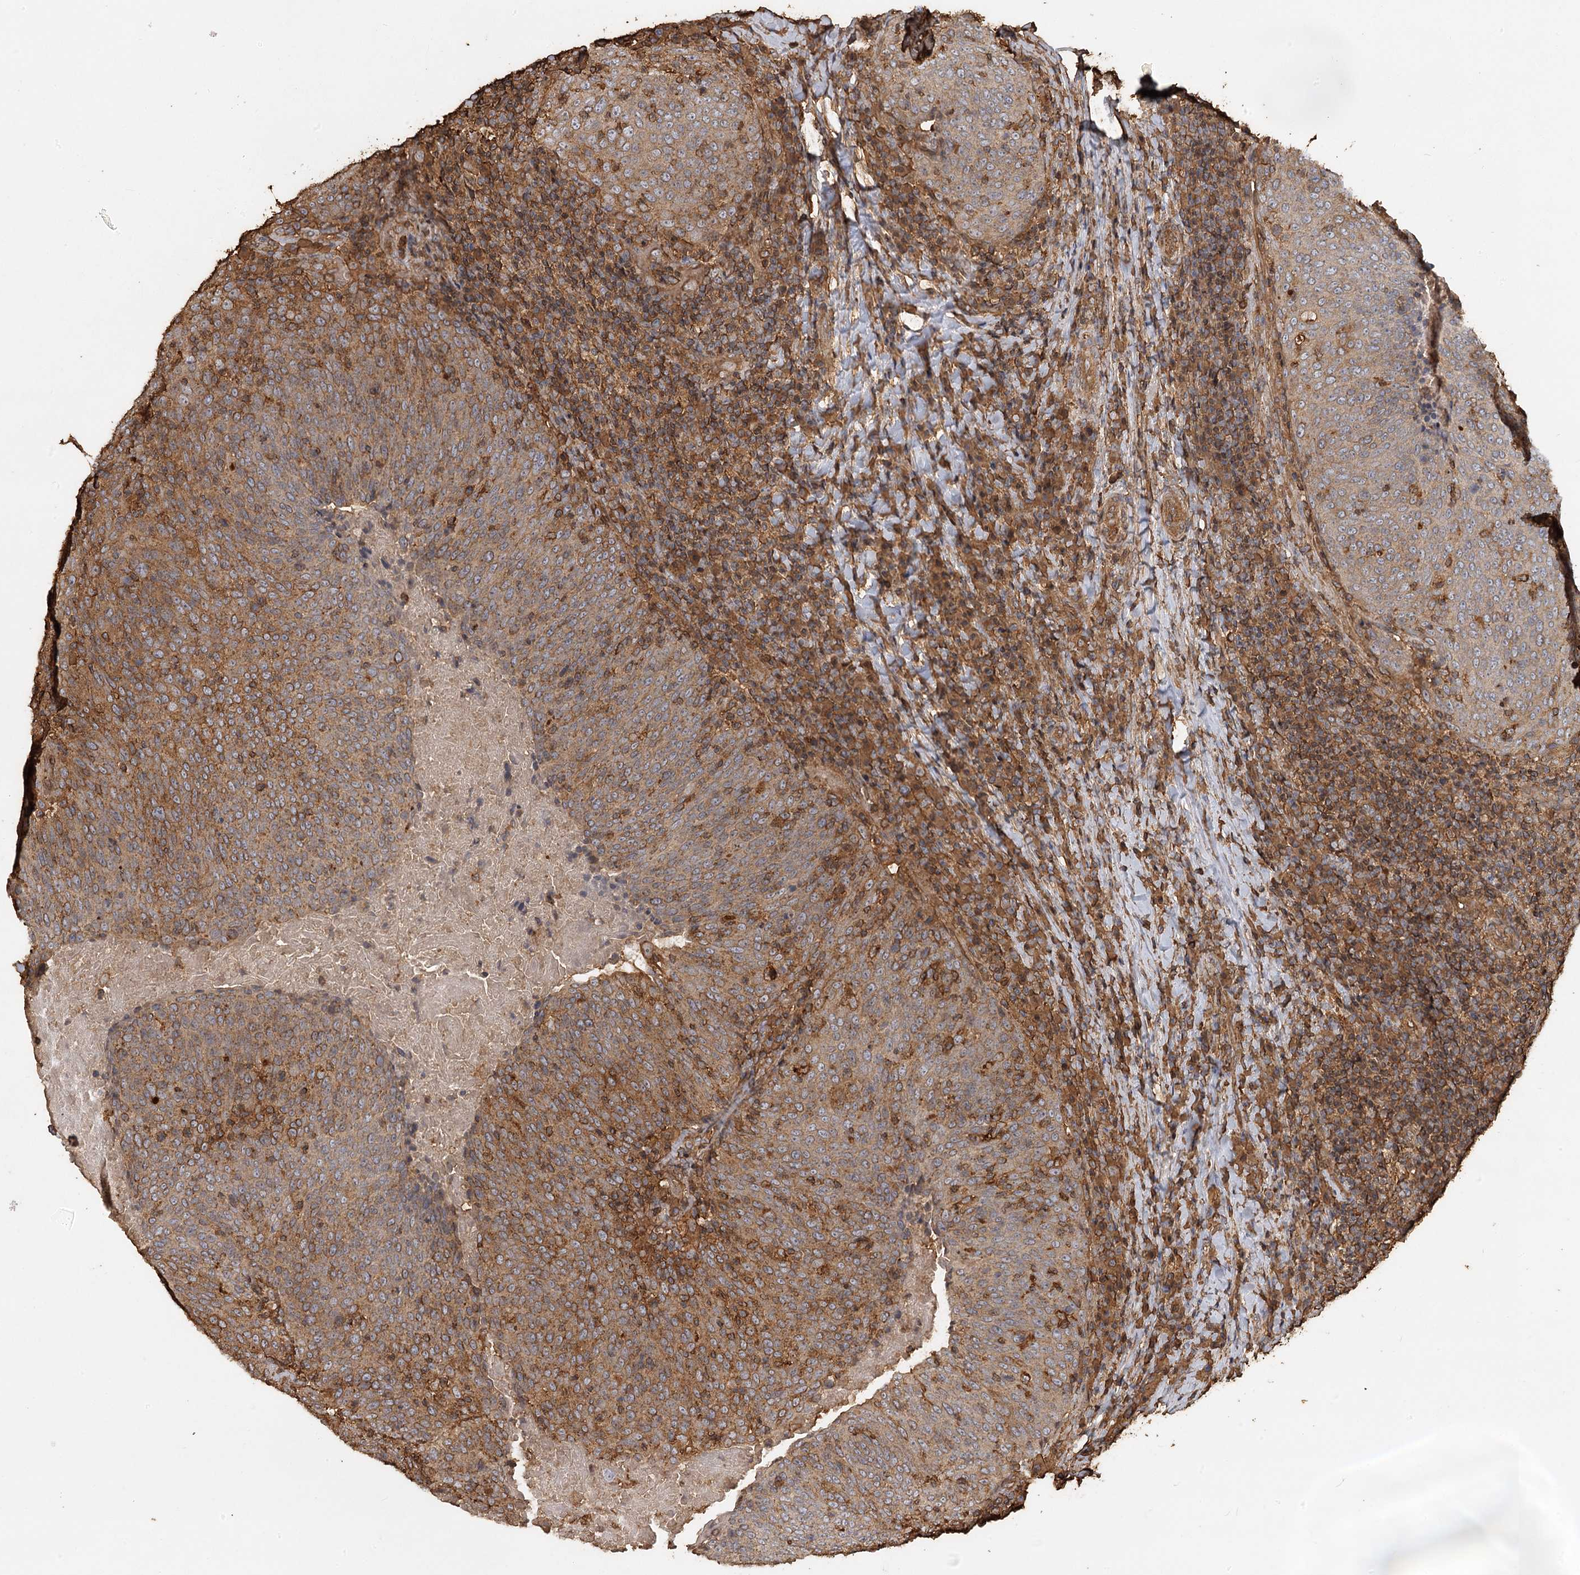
{"staining": {"intensity": "weak", "quantity": ">75%", "location": "cytoplasmic/membranous"}, "tissue": "head and neck cancer", "cell_type": "Tumor cells", "image_type": "cancer", "snomed": [{"axis": "morphology", "description": "Squamous cell carcinoma, NOS"}, {"axis": "morphology", "description": "Squamous cell carcinoma, metastatic, NOS"}, {"axis": "topography", "description": "Lymph node"}, {"axis": "topography", "description": "Head-Neck"}], "caption": "Head and neck cancer tissue shows weak cytoplasmic/membranous expression in approximately >75% of tumor cells, visualized by immunohistochemistry. (brown staining indicates protein expression, while blue staining denotes nuclei).", "gene": "PIK3C2A", "patient": {"sex": "male", "age": 62}}